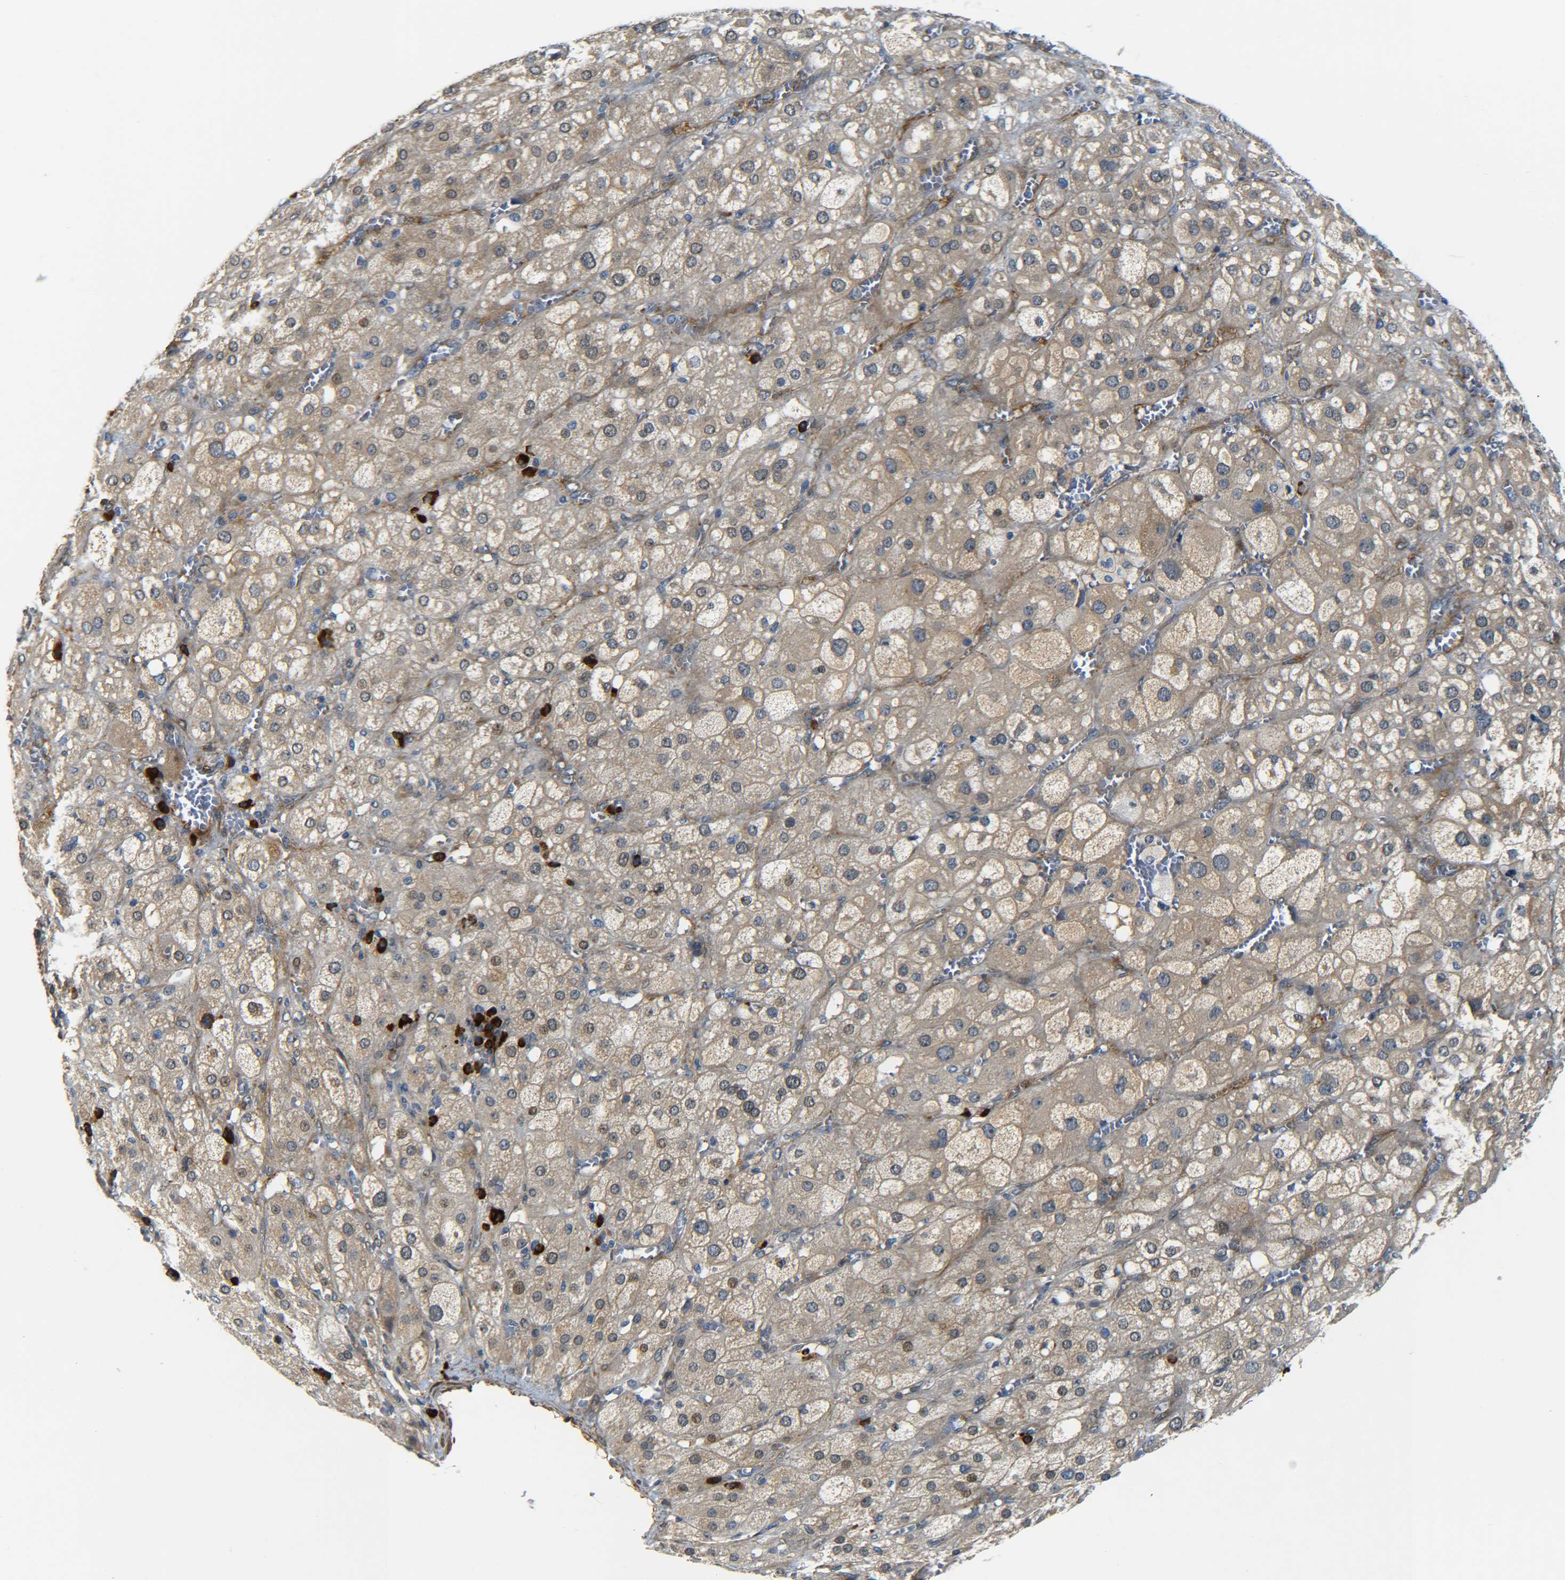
{"staining": {"intensity": "moderate", "quantity": ">75%", "location": "cytoplasmic/membranous,nuclear"}, "tissue": "adrenal gland", "cell_type": "Glandular cells", "image_type": "normal", "snomed": [{"axis": "morphology", "description": "Normal tissue, NOS"}, {"axis": "topography", "description": "Adrenal gland"}], "caption": "Adrenal gland stained with DAB IHC demonstrates medium levels of moderate cytoplasmic/membranous,nuclear staining in about >75% of glandular cells.", "gene": "MEIS1", "patient": {"sex": "female", "age": 47}}